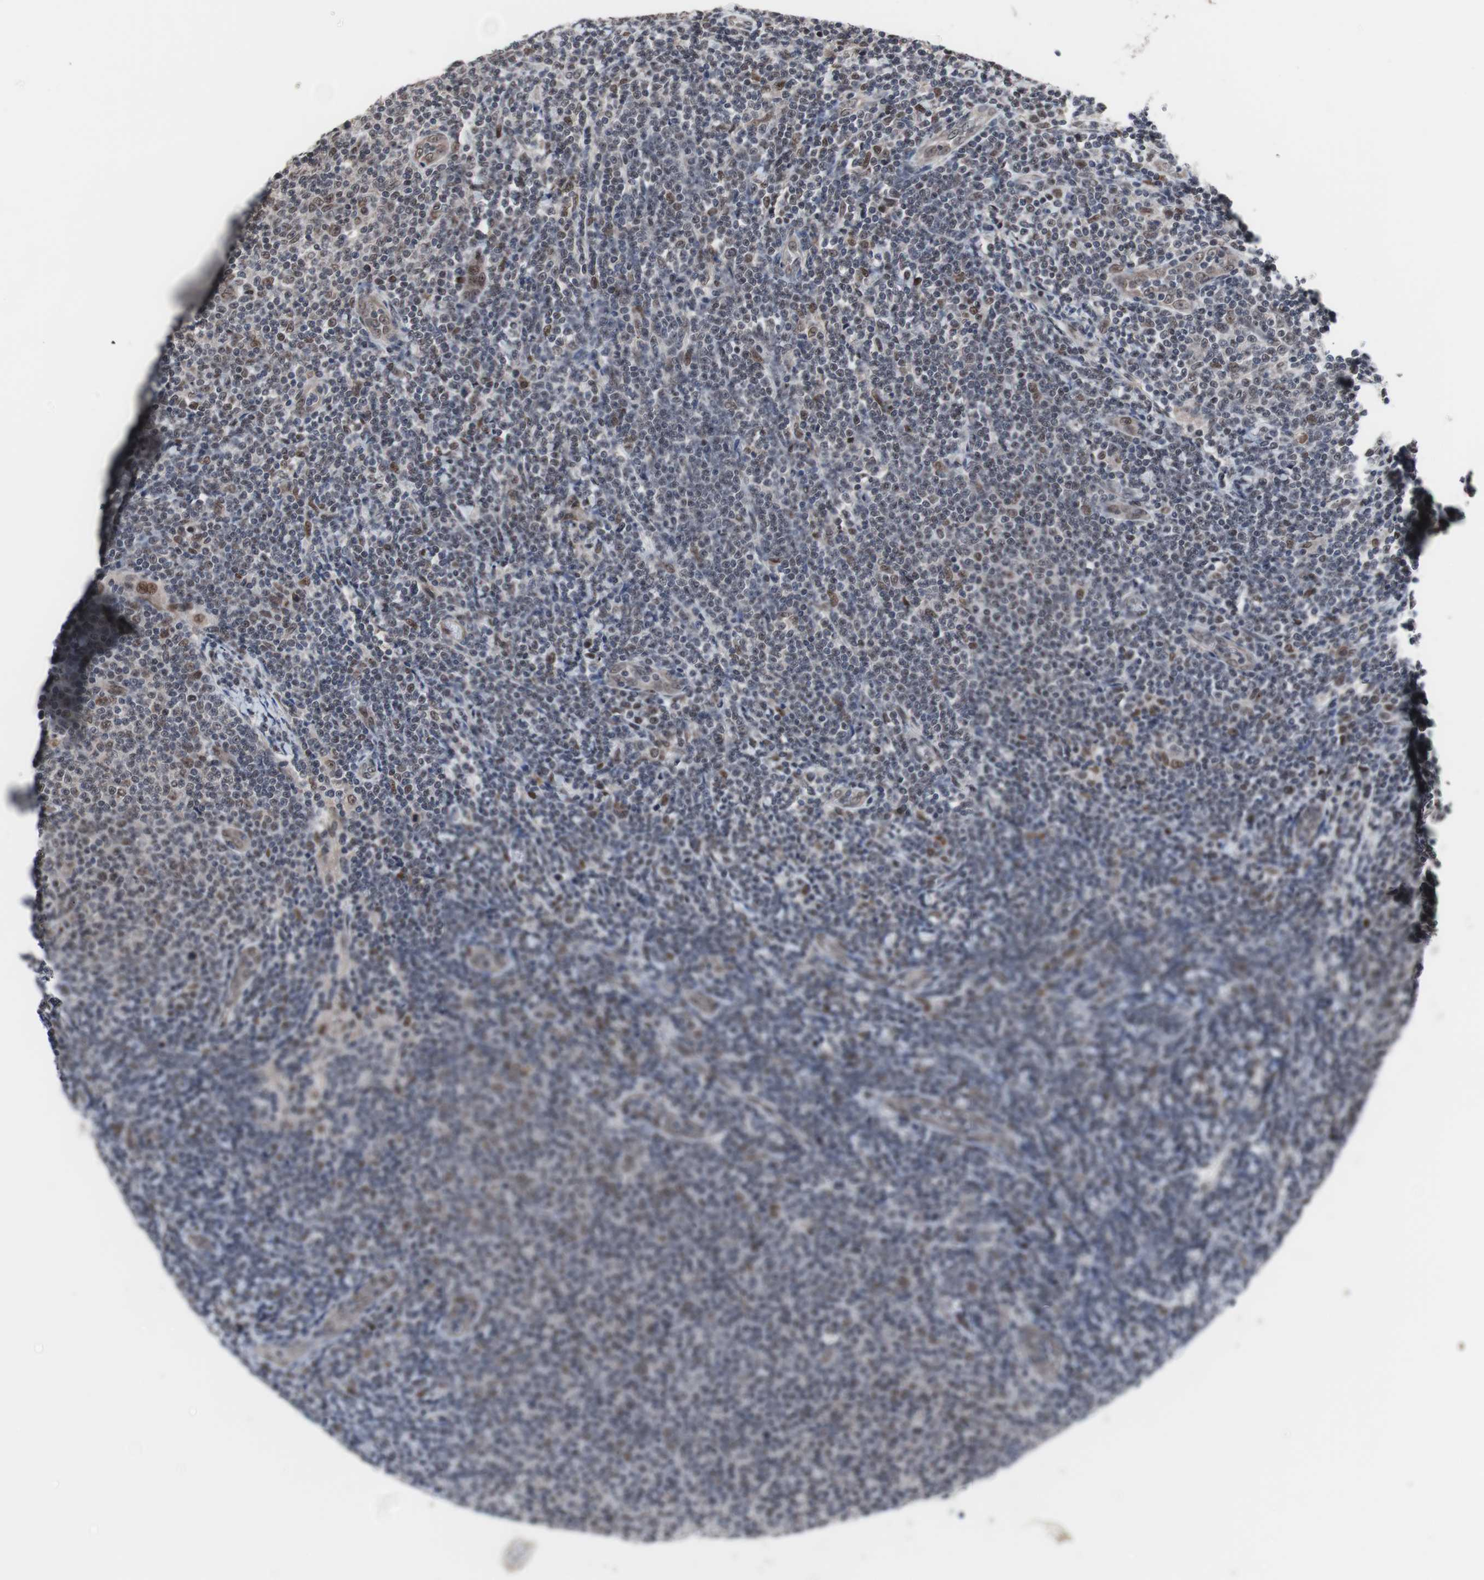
{"staining": {"intensity": "moderate", "quantity": "<25%", "location": "nuclear"}, "tissue": "lymphoma", "cell_type": "Tumor cells", "image_type": "cancer", "snomed": [{"axis": "morphology", "description": "Malignant lymphoma, non-Hodgkin's type, Low grade"}, {"axis": "topography", "description": "Lymph node"}], "caption": "A histopathology image of human low-grade malignant lymphoma, non-Hodgkin's type stained for a protein shows moderate nuclear brown staining in tumor cells.", "gene": "GTF2F2", "patient": {"sex": "male", "age": 66}}